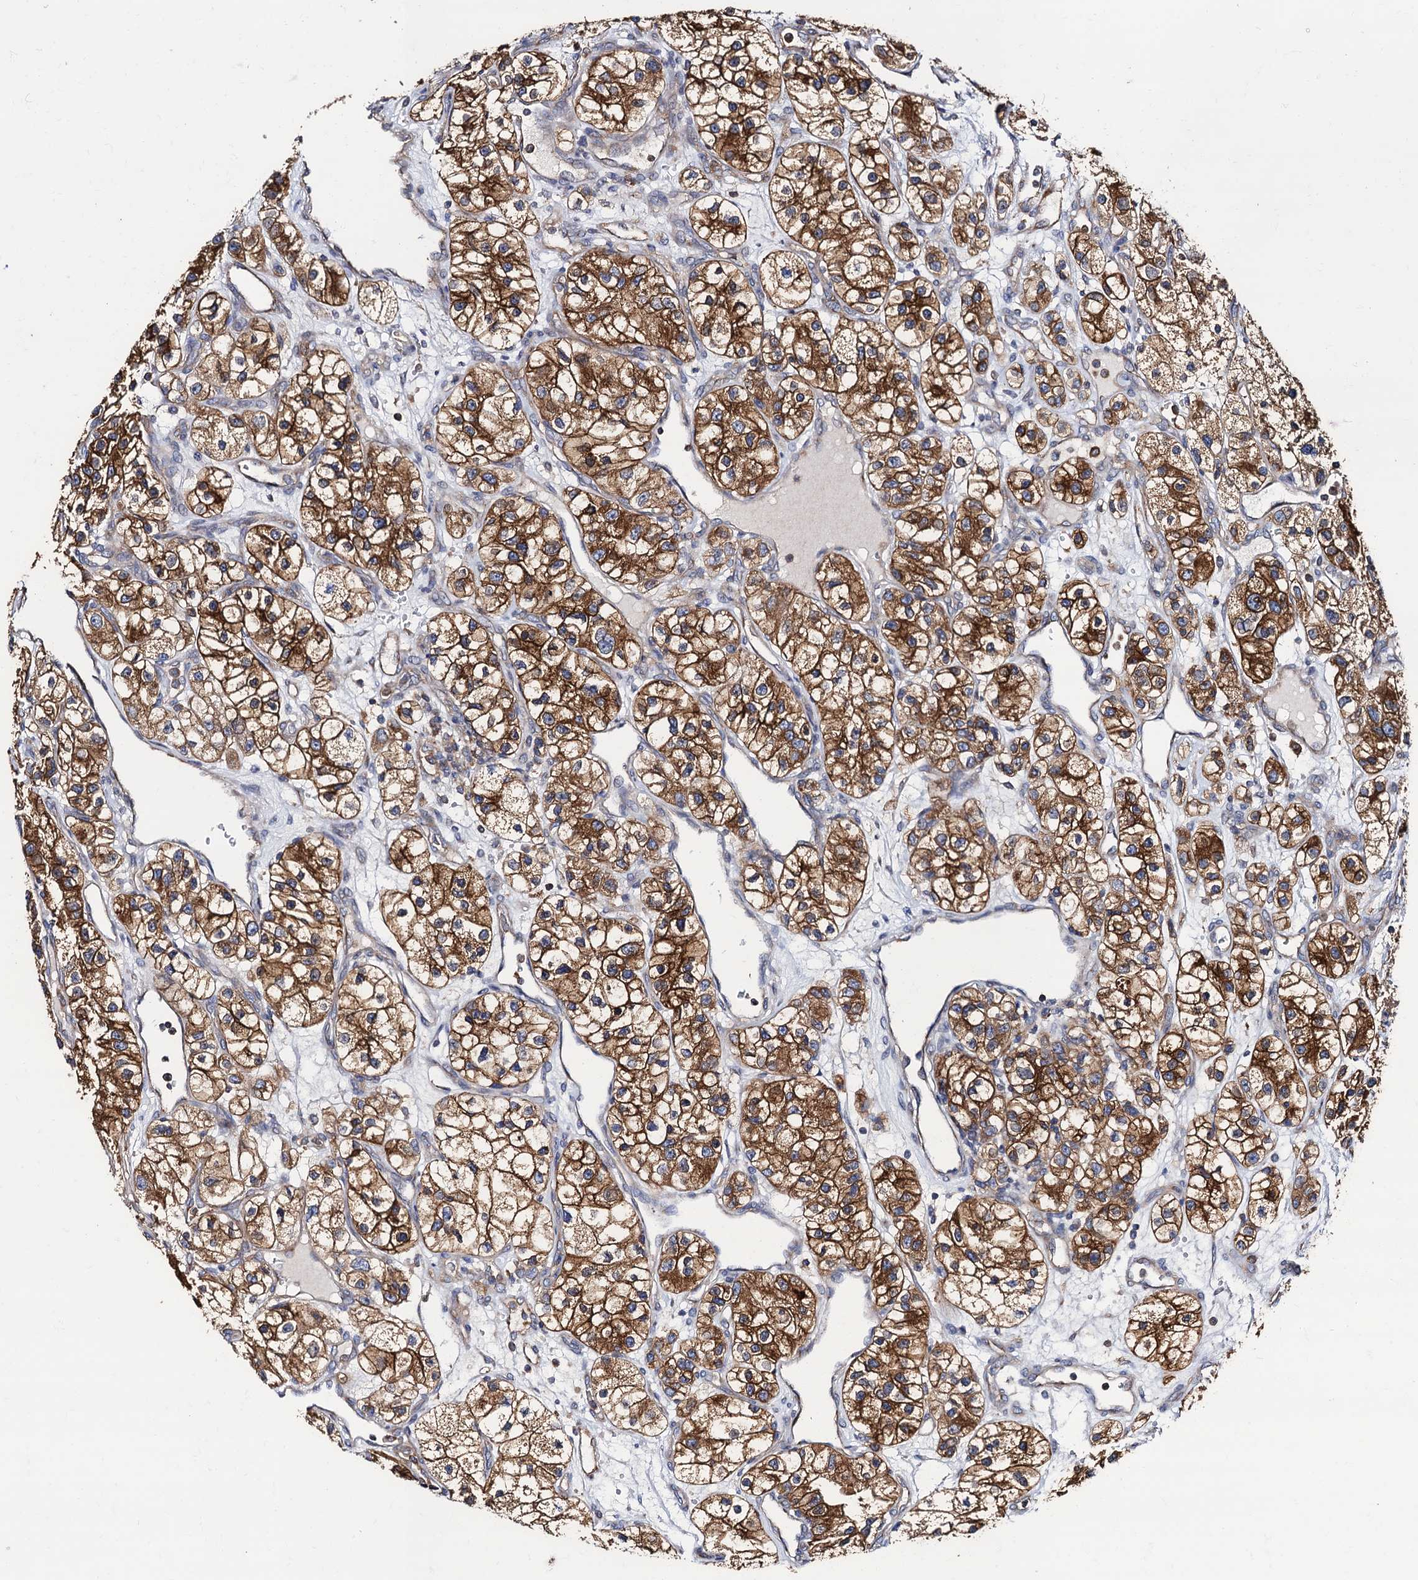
{"staining": {"intensity": "moderate", "quantity": "25%-75%", "location": "cytoplasmic/membranous"}, "tissue": "renal cancer", "cell_type": "Tumor cells", "image_type": "cancer", "snomed": [{"axis": "morphology", "description": "Adenocarcinoma, NOS"}, {"axis": "topography", "description": "Kidney"}], "caption": "There is medium levels of moderate cytoplasmic/membranous positivity in tumor cells of renal cancer (adenocarcinoma), as demonstrated by immunohistochemical staining (brown color).", "gene": "DYDC1", "patient": {"sex": "female", "age": 57}}